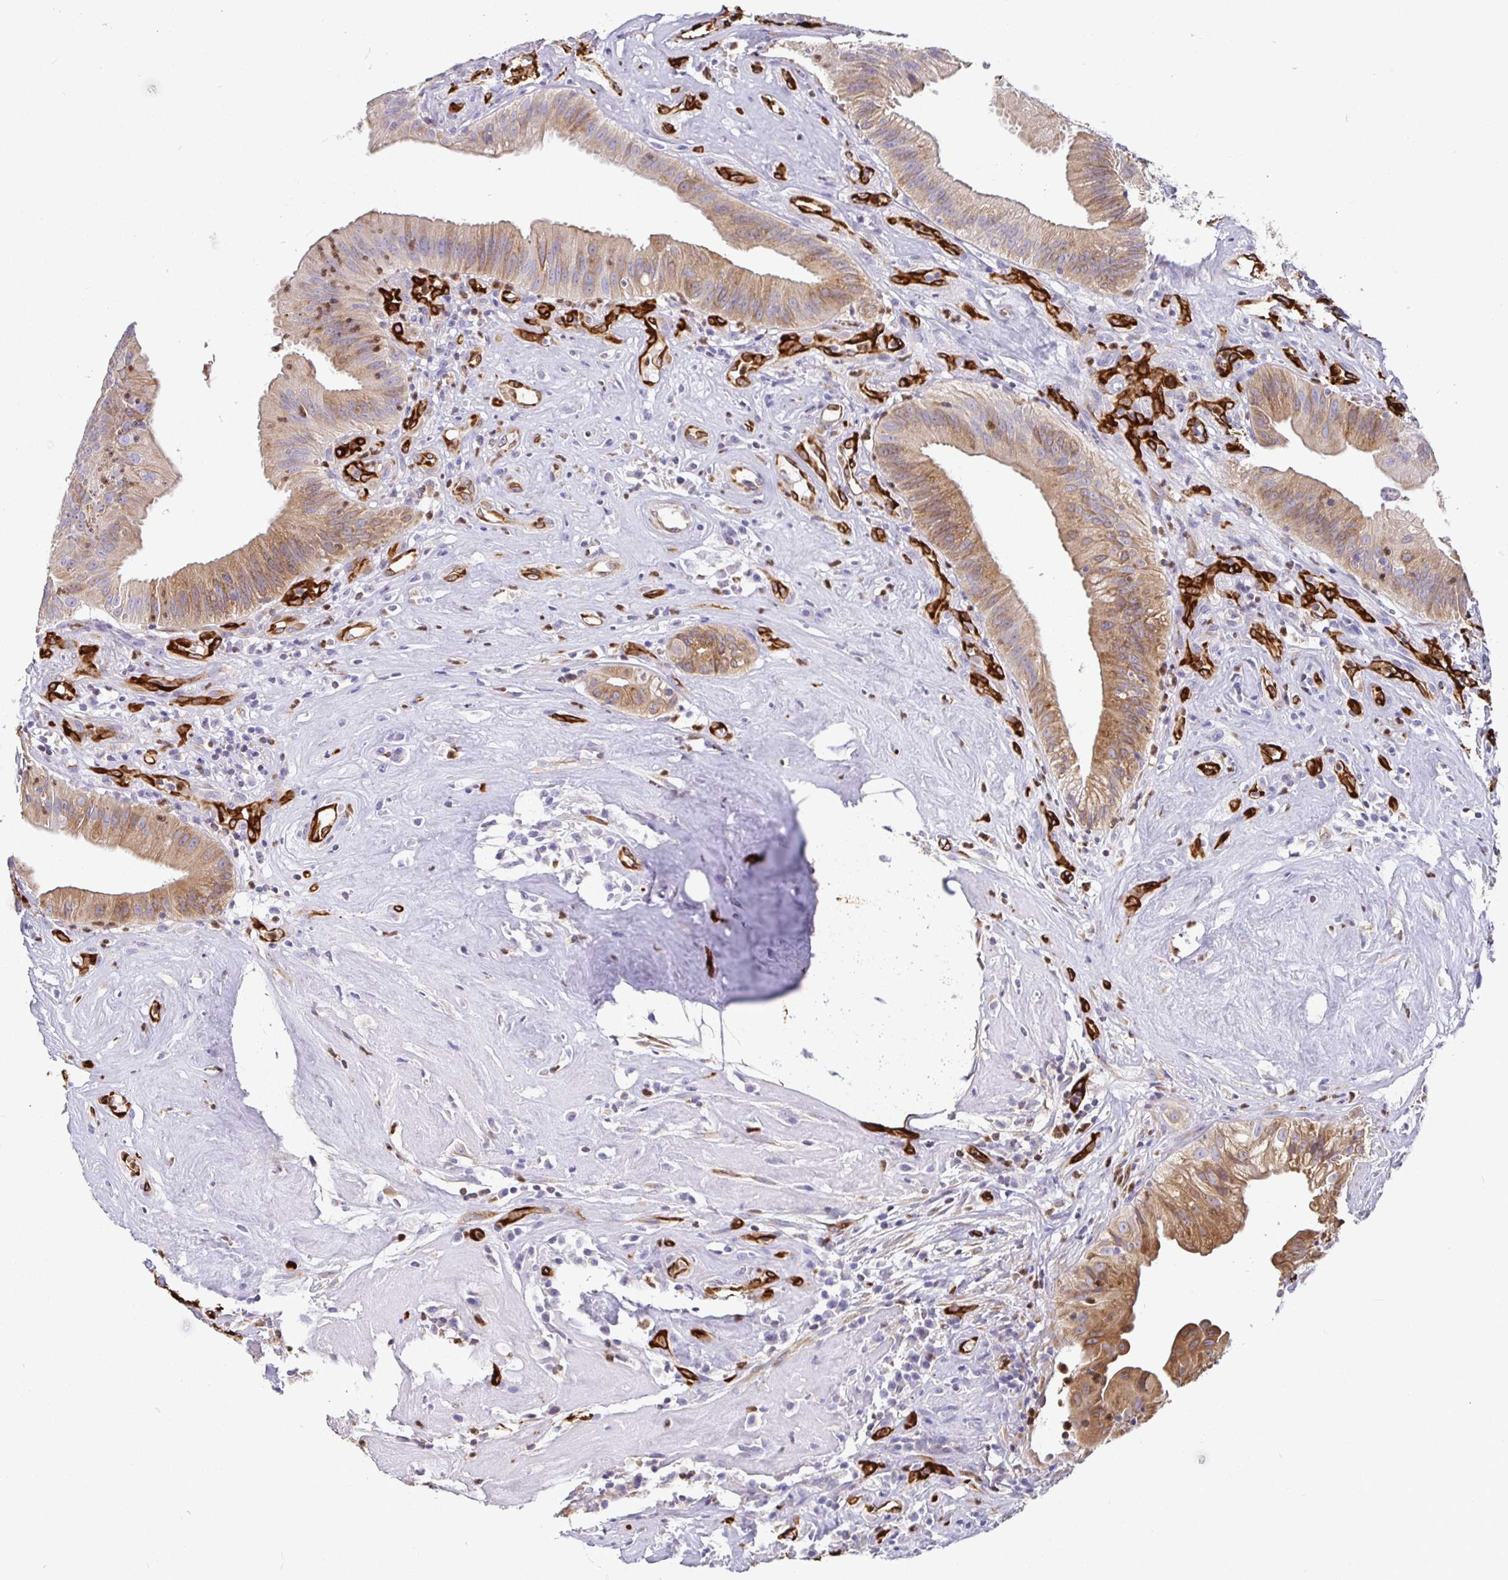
{"staining": {"intensity": "moderate", "quantity": ">75%", "location": "cytoplasmic/membranous"}, "tissue": "head and neck cancer", "cell_type": "Tumor cells", "image_type": "cancer", "snomed": [{"axis": "morphology", "description": "Adenocarcinoma, NOS"}, {"axis": "topography", "description": "Head-Neck"}], "caption": "Head and neck cancer stained with DAB immunohistochemistry (IHC) exhibits medium levels of moderate cytoplasmic/membranous staining in about >75% of tumor cells. The staining was performed using DAB, with brown indicating positive protein expression. Nuclei are stained blue with hematoxylin.", "gene": "TP53I11", "patient": {"sex": "male", "age": 44}}